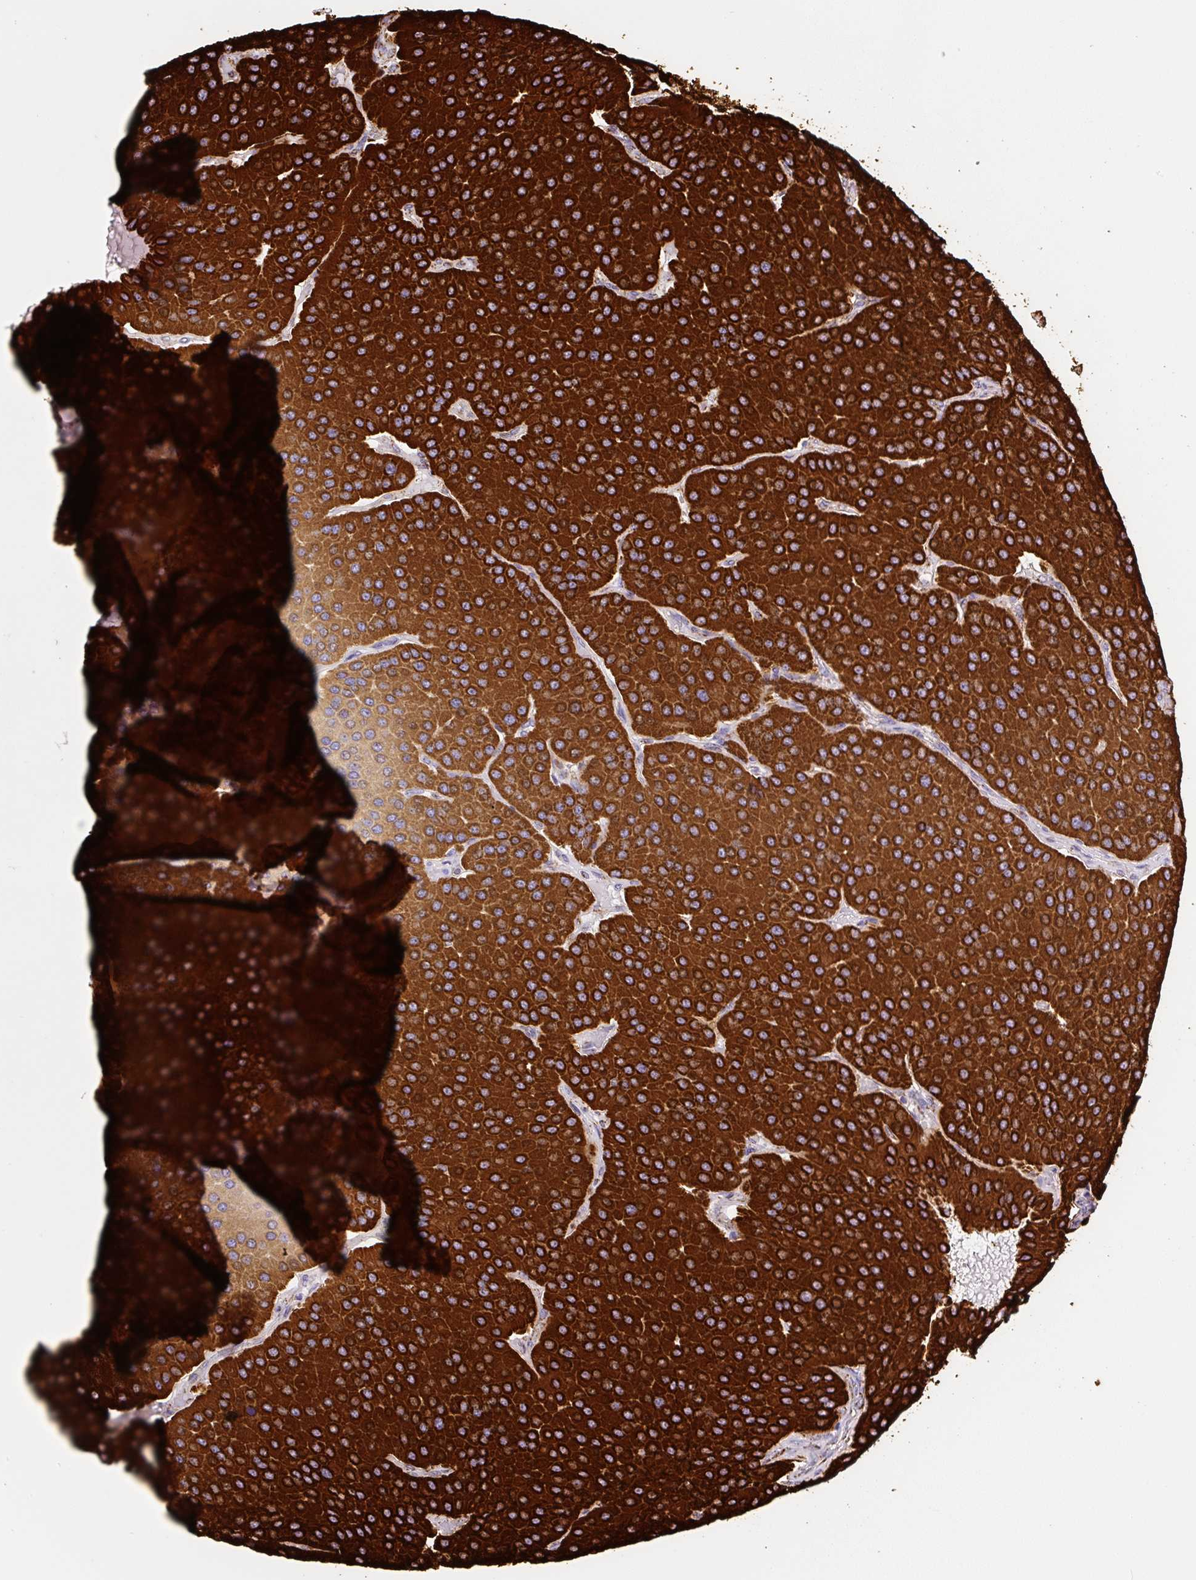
{"staining": {"intensity": "strong", "quantity": ">75%", "location": "cytoplasmic/membranous"}, "tissue": "parathyroid gland", "cell_type": "Glandular cells", "image_type": "normal", "snomed": [{"axis": "morphology", "description": "Normal tissue, NOS"}, {"axis": "morphology", "description": "Adenoma, NOS"}, {"axis": "topography", "description": "Parathyroid gland"}], "caption": "Protein analysis of normal parathyroid gland displays strong cytoplasmic/membranous staining in about >75% of glandular cells.", "gene": "ATP5F1A", "patient": {"sex": "female", "age": 86}}